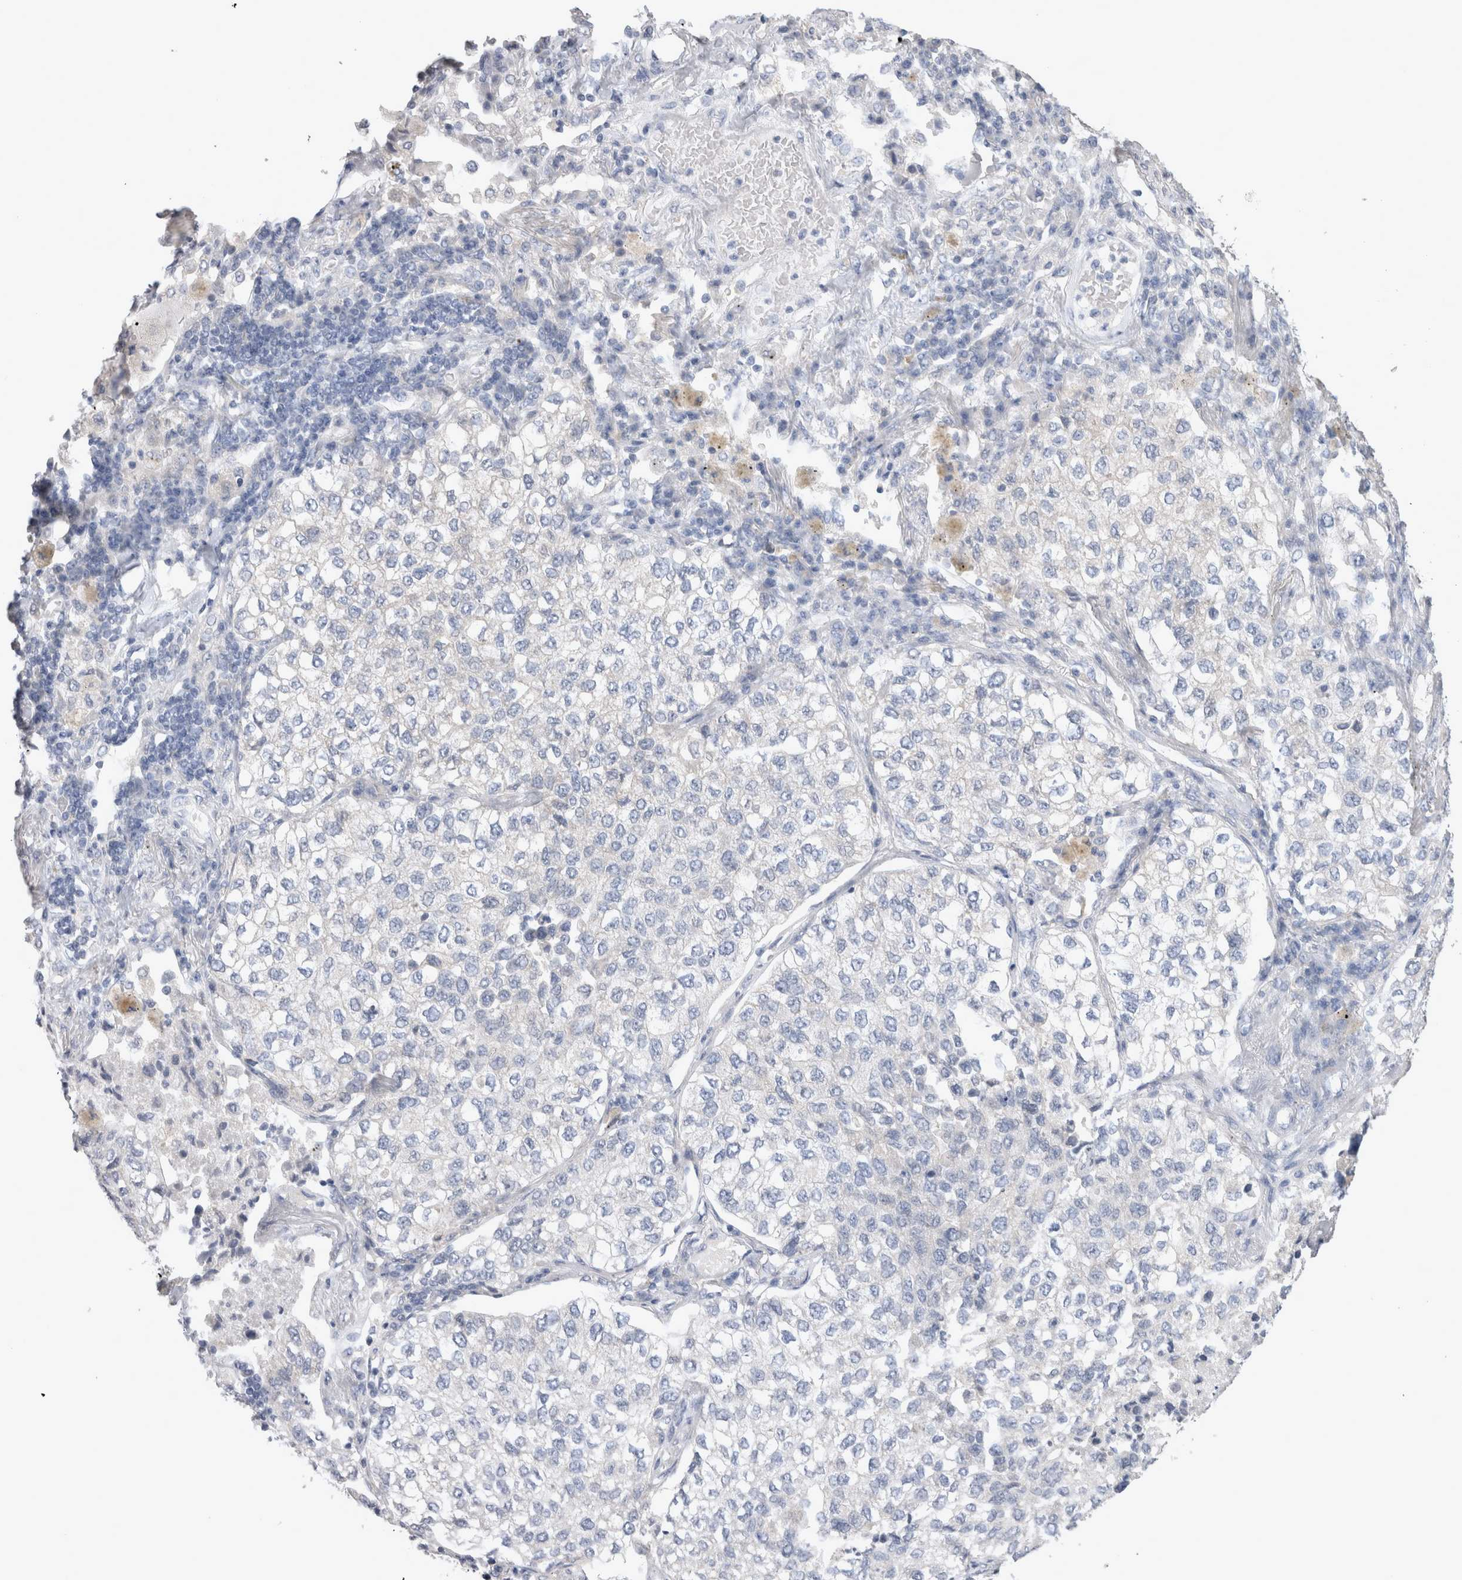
{"staining": {"intensity": "negative", "quantity": "none", "location": "none"}, "tissue": "lung cancer", "cell_type": "Tumor cells", "image_type": "cancer", "snomed": [{"axis": "morphology", "description": "Adenocarcinoma, NOS"}, {"axis": "topography", "description": "Lung"}], "caption": "DAB (3,3'-diaminobenzidine) immunohistochemical staining of human lung cancer (adenocarcinoma) exhibits no significant positivity in tumor cells. Brightfield microscopy of immunohistochemistry (IHC) stained with DAB (brown) and hematoxylin (blue), captured at high magnification.", "gene": "LRRC40", "patient": {"sex": "male", "age": 63}}